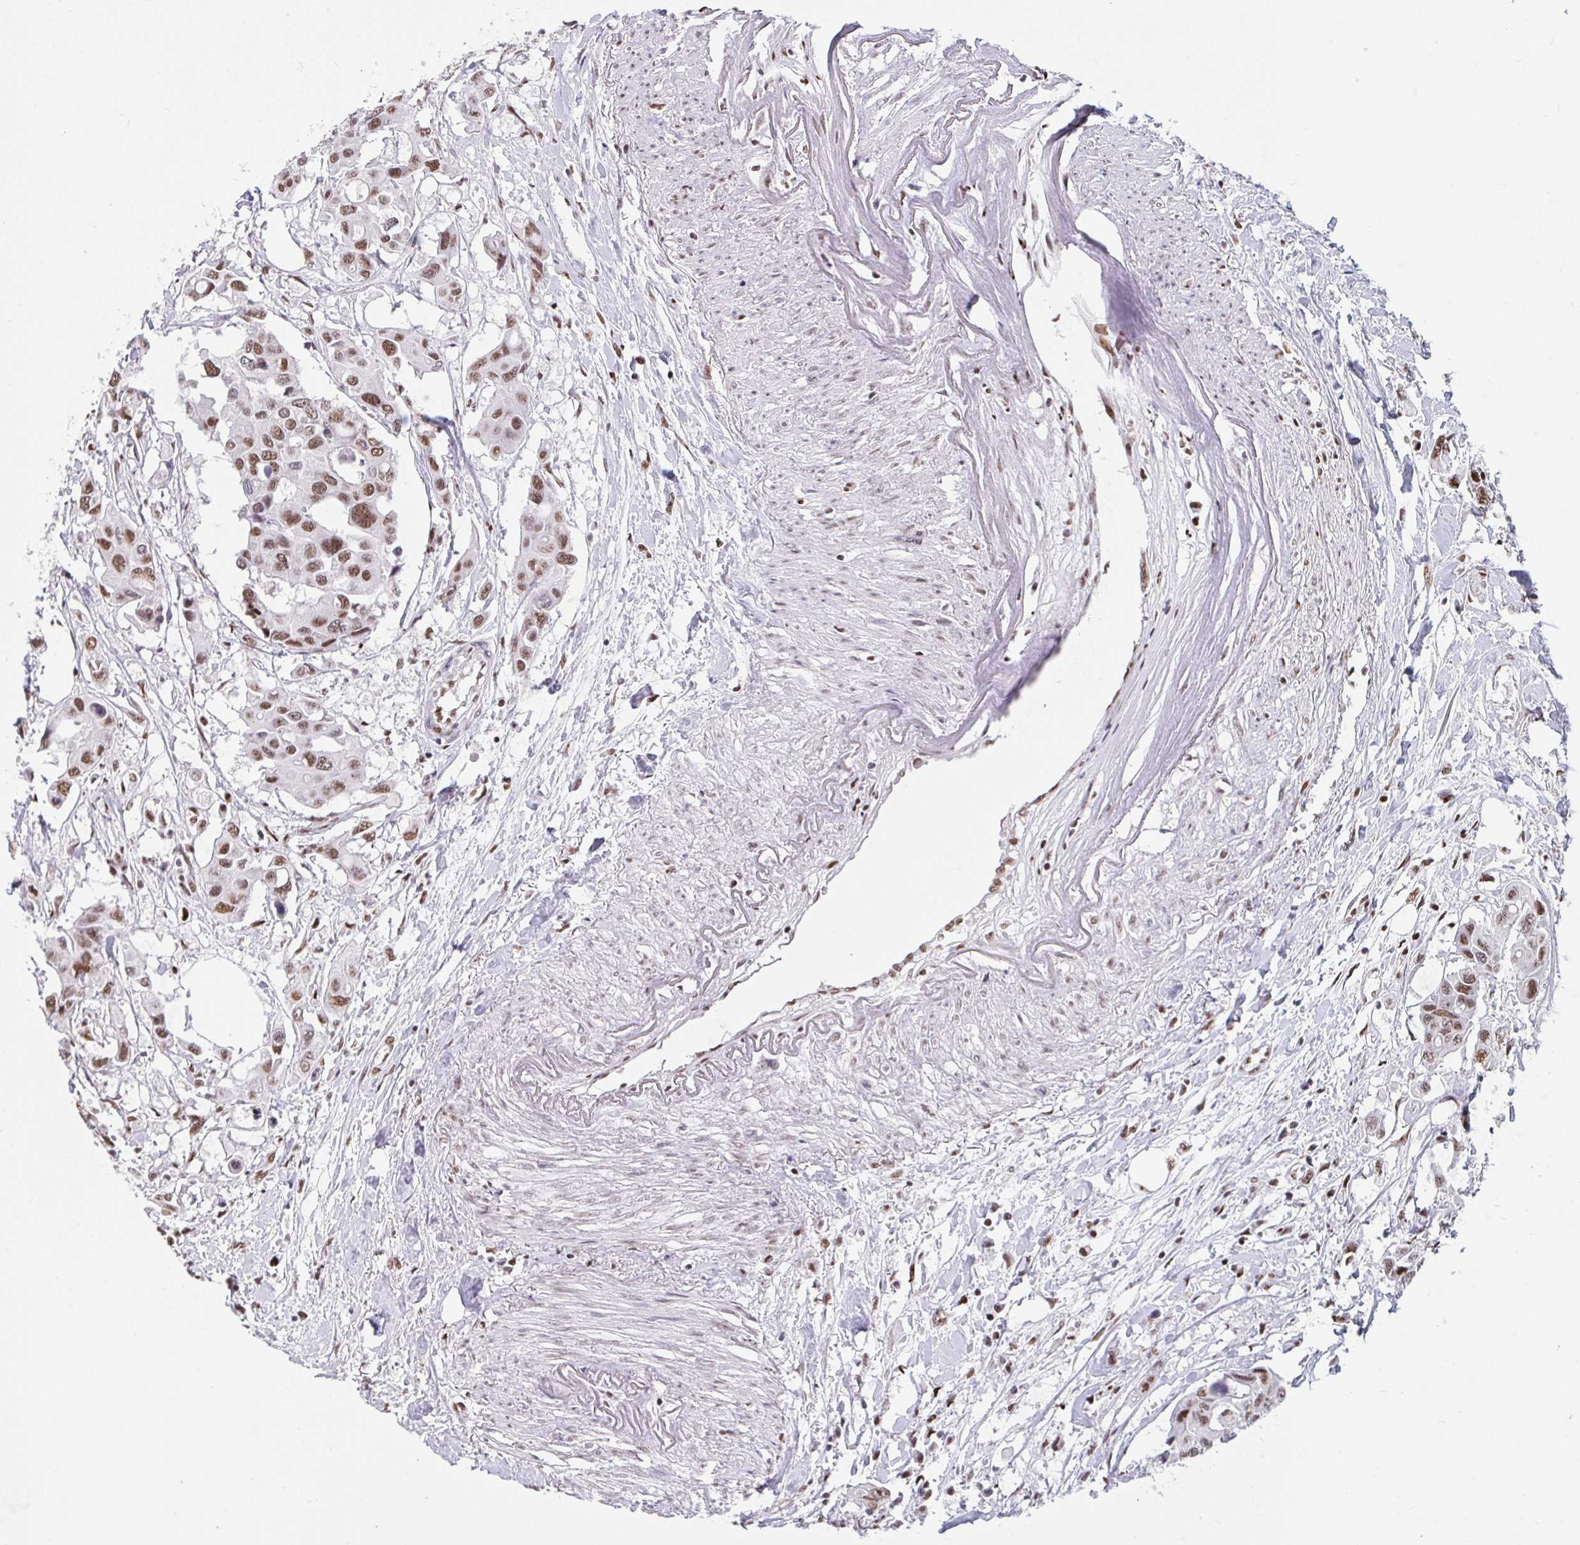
{"staining": {"intensity": "moderate", "quantity": ">75%", "location": "nuclear"}, "tissue": "colorectal cancer", "cell_type": "Tumor cells", "image_type": "cancer", "snomed": [{"axis": "morphology", "description": "Adenocarcinoma, NOS"}, {"axis": "topography", "description": "Colon"}], "caption": "Tumor cells reveal medium levels of moderate nuclear expression in about >75% of cells in colorectal adenocarcinoma.", "gene": "CBFA2T2", "patient": {"sex": "male", "age": 77}}